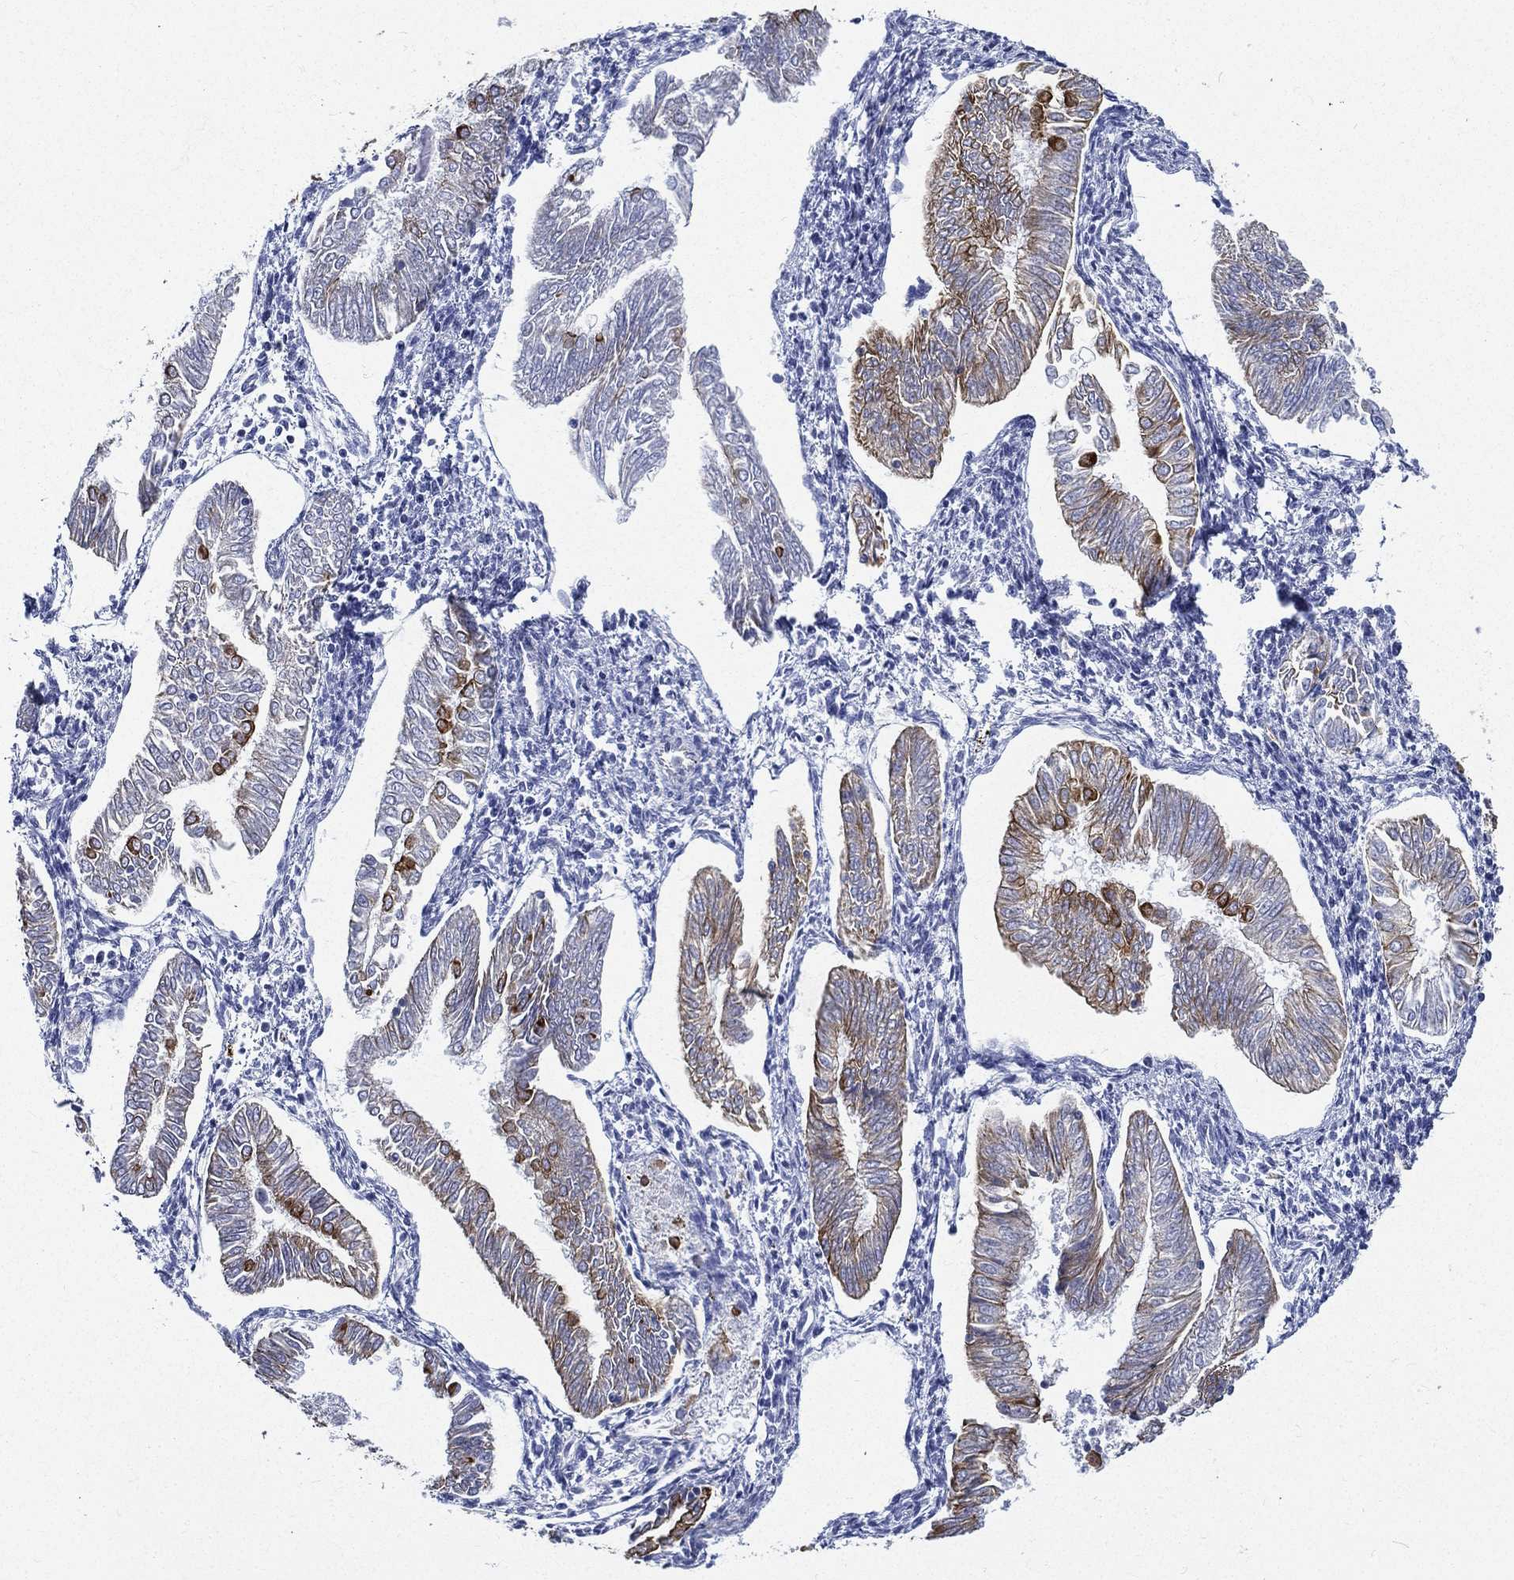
{"staining": {"intensity": "strong", "quantity": "<25%", "location": "cytoplasmic/membranous"}, "tissue": "endometrial cancer", "cell_type": "Tumor cells", "image_type": "cancer", "snomed": [{"axis": "morphology", "description": "Adenocarcinoma, NOS"}, {"axis": "topography", "description": "Endometrium"}], "caption": "Tumor cells demonstrate medium levels of strong cytoplasmic/membranous expression in approximately <25% of cells in human endometrial cancer (adenocarcinoma).", "gene": "NEDD9", "patient": {"sex": "female", "age": 53}}